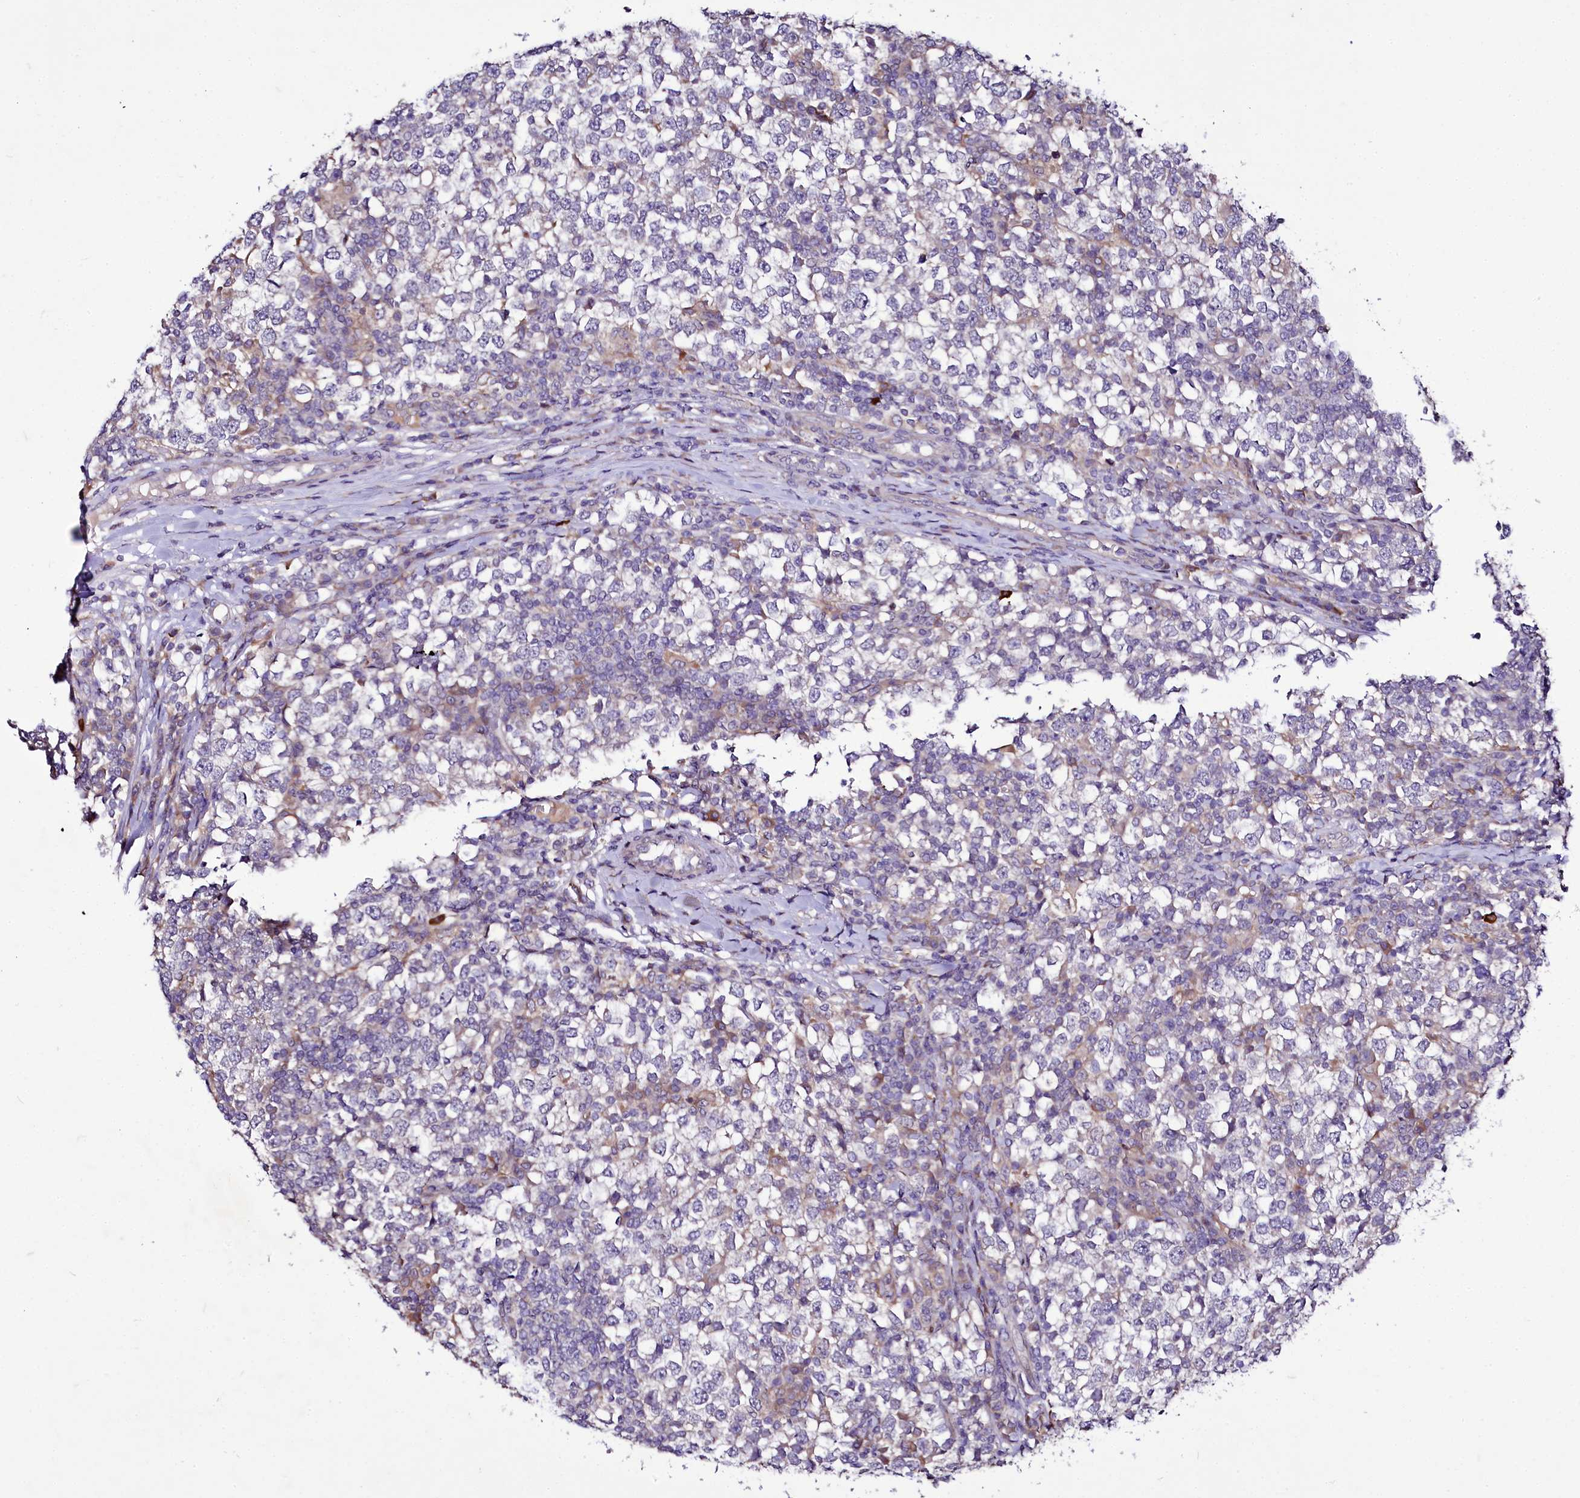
{"staining": {"intensity": "negative", "quantity": "none", "location": "none"}, "tissue": "testis cancer", "cell_type": "Tumor cells", "image_type": "cancer", "snomed": [{"axis": "morphology", "description": "Seminoma, NOS"}, {"axis": "topography", "description": "Testis"}], "caption": "Immunohistochemistry (IHC) image of human testis seminoma stained for a protein (brown), which displays no expression in tumor cells.", "gene": "ZC3H12C", "patient": {"sex": "male", "age": 65}}